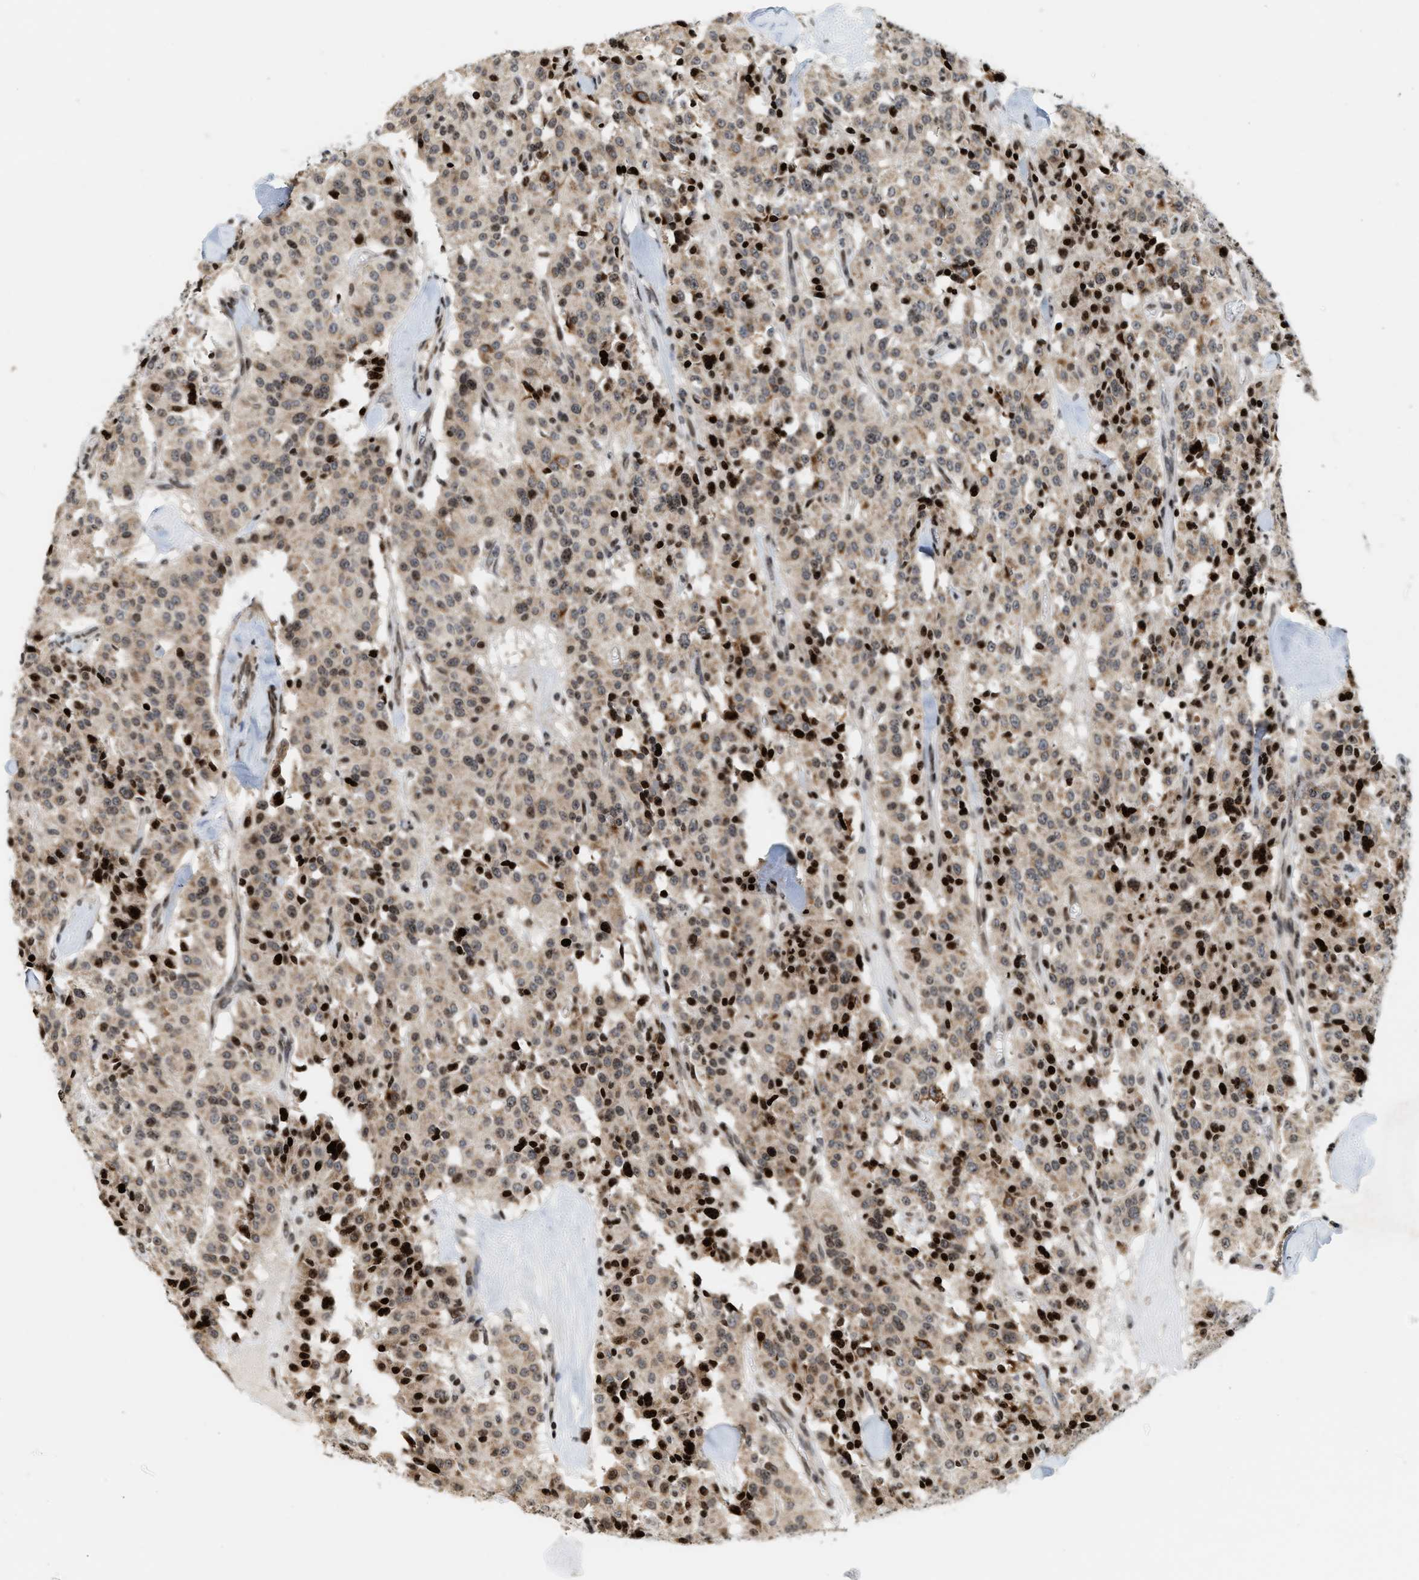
{"staining": {"intensity": "moderate", "quantity": ">75%", "location": "cytoplasmic/membranous"}, "tissue": "carcinoid", "cell_type": "Tumor cells", "image_type": "cancer", "snomed": [{"axis": "morphology", "description": "Carcinoid, malignant, NOS"}, {"axis": "topography", "description": "Lung"}], "caption": "A histopathology image of carcinoid (malignant) stained for a protein shows moderate cytoplasmic/membranous brown staining in tumor cells.", "gene": "PDZD2", "patient": {"sex": "male", "age": 30}}